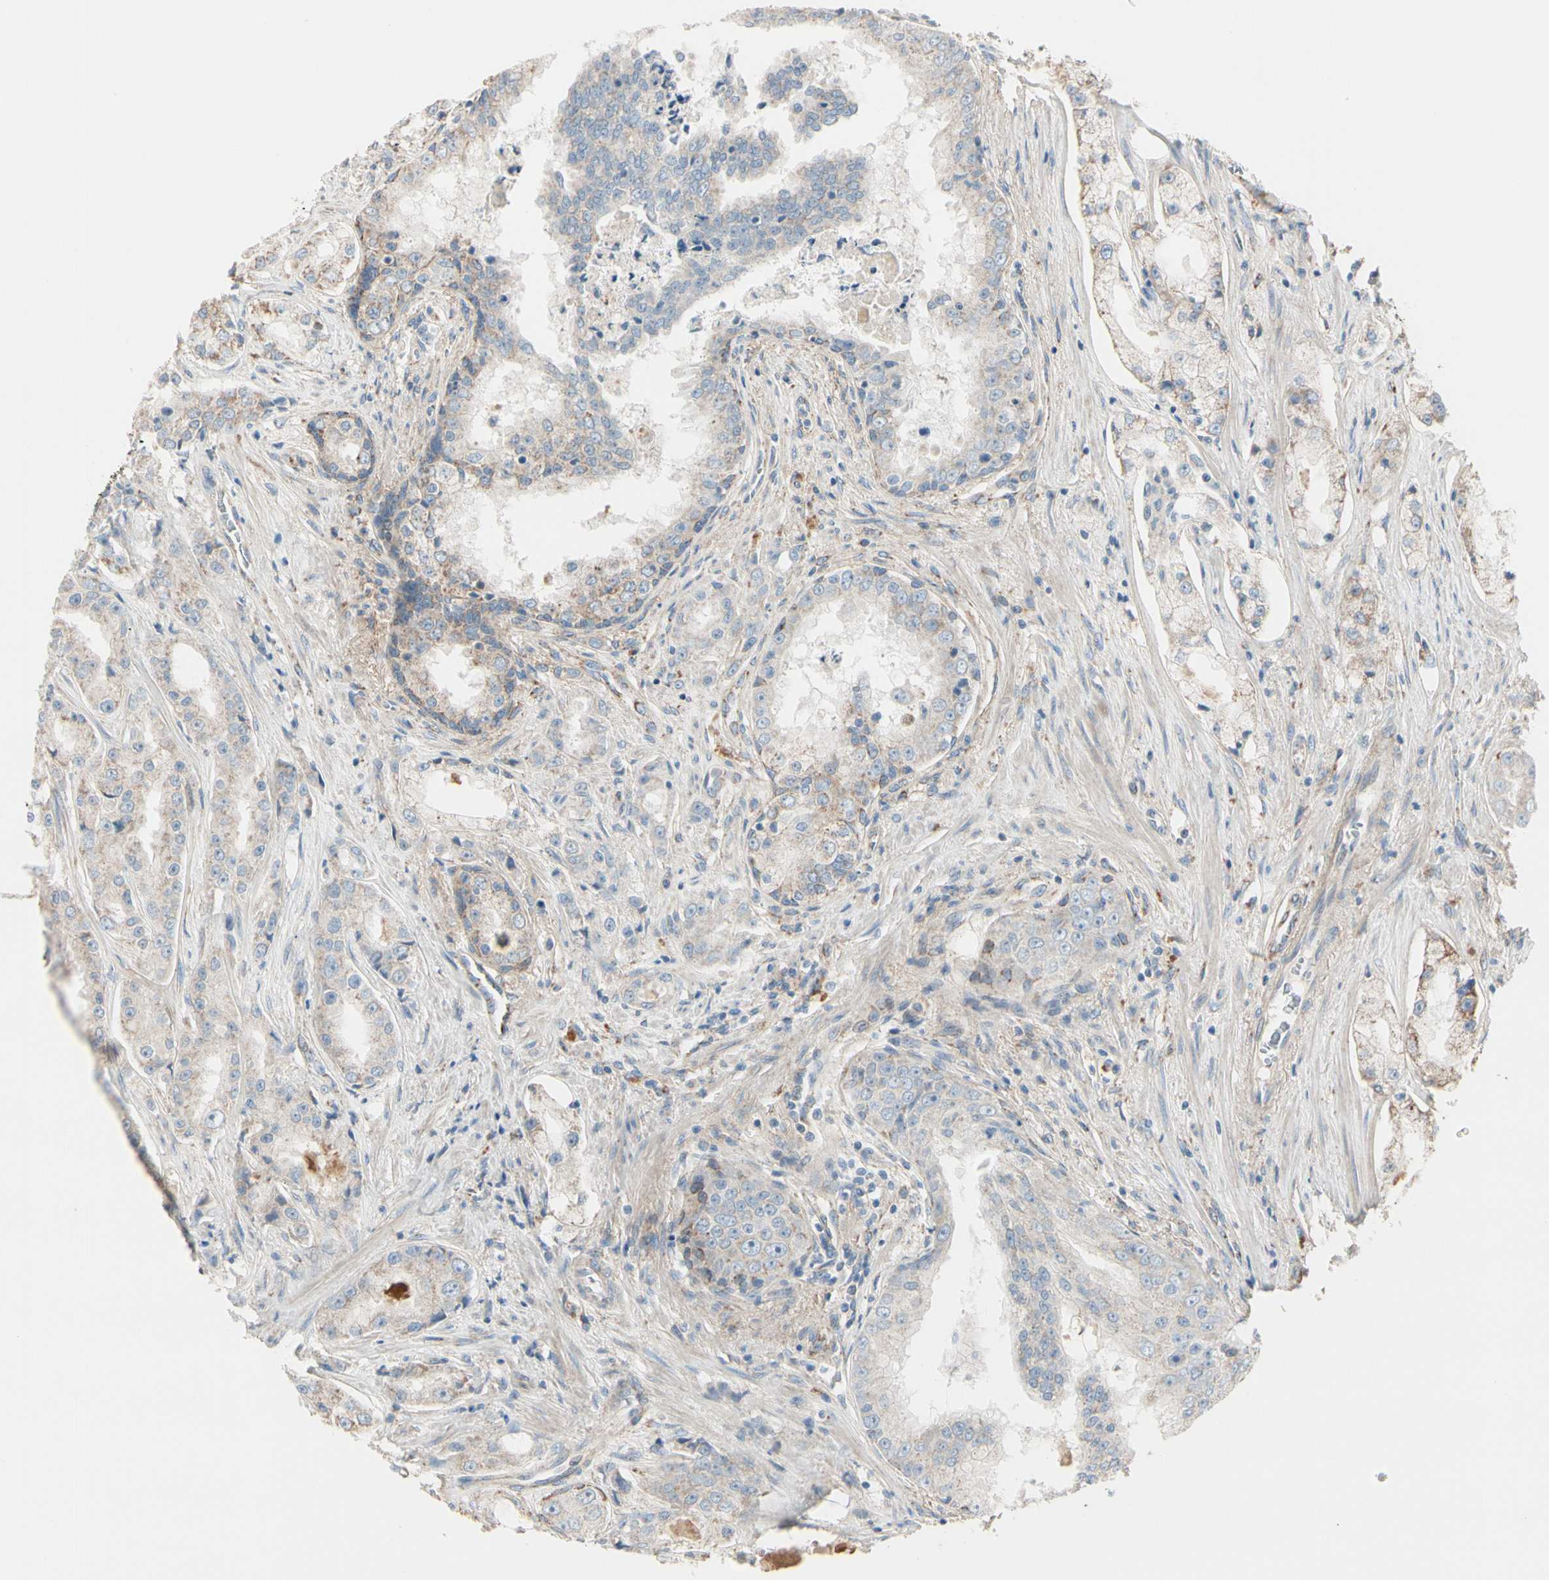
{"staining": {"intensity": "weak", "quantity": ">75%", "location": "cytoplasmic/membranous"}, "tissue": "prostate cancer", "cell_type": "Tumor cells", "image_type": "cancer", "snomed": [{"axis": "morphology", "description": "Adenocarcinoma, High grade"}, {"axis": "topography", "description": "Prostate"}], "caption": "About >75% of tumor cells in prostate cancer display weak cytoplasmic/membranous protein positivity as visualized by brown immunohistochemical staining.", "gene": "EPHA3", "patient": {"sex": "male", "age": 73}}